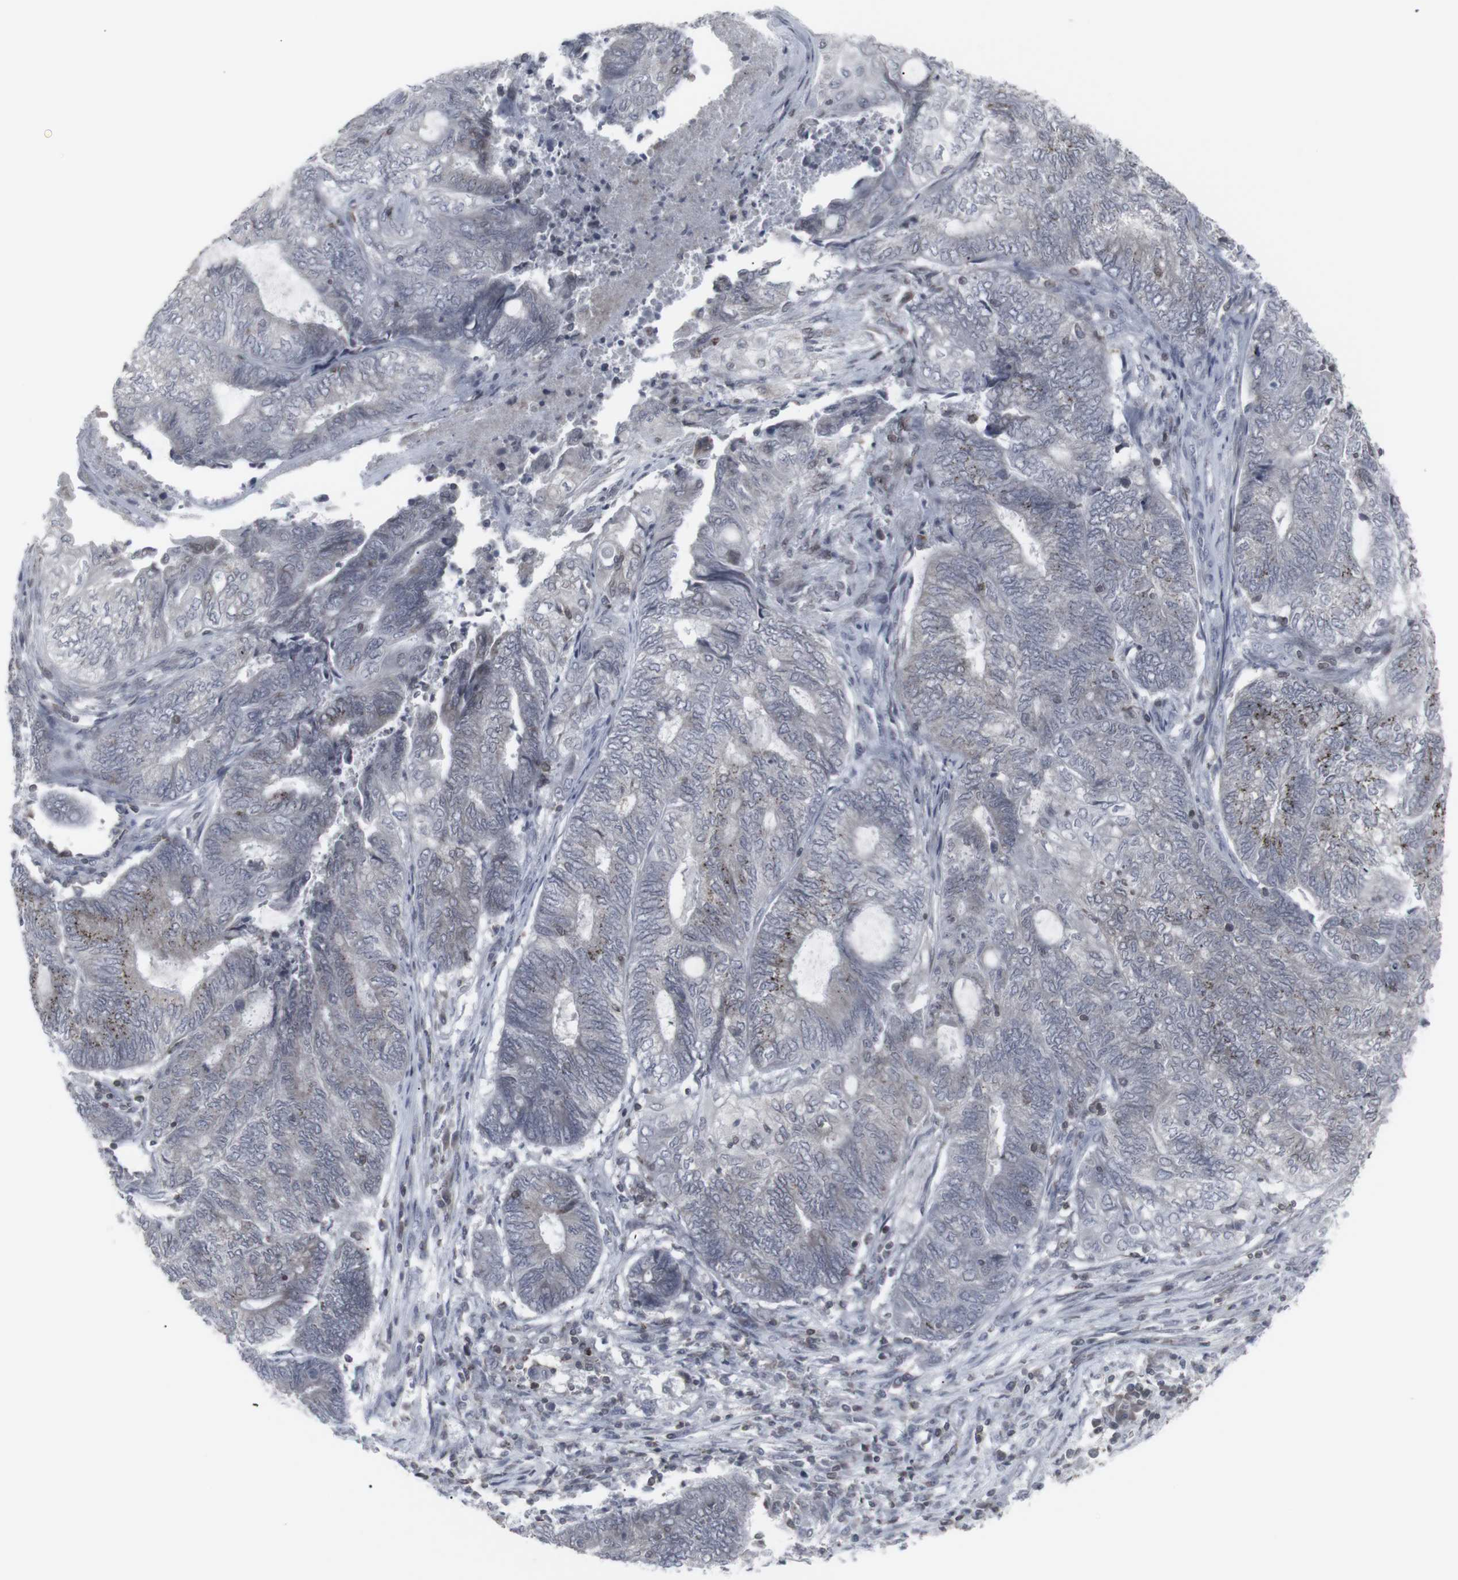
{"staining": {"intensity": "moderate", "quantity": "<25%", "location": "cytoplasmic/membranous"}, "tissue": "endometrial cancer", "cell_type": "Tumor cells", "image_type": "cancer", "snomed": [{"axis": "morphology", "description": "Adenocarcinoma, NOS"}, {"axis": "topography", "description": "Uterus"}, {"axis": "topography", "description": "Endometrium"}], "caption": "IHC (DAB (3,3'-diaminobenzidine)) staining of human endometrial cancer (adenocarcinoma) reveals moderate cytoplasmic/membranous protein staining in about <25% of tumor cells.", "gene": "APOBEC2", "patient": {"sex": "female", "age": 70}}